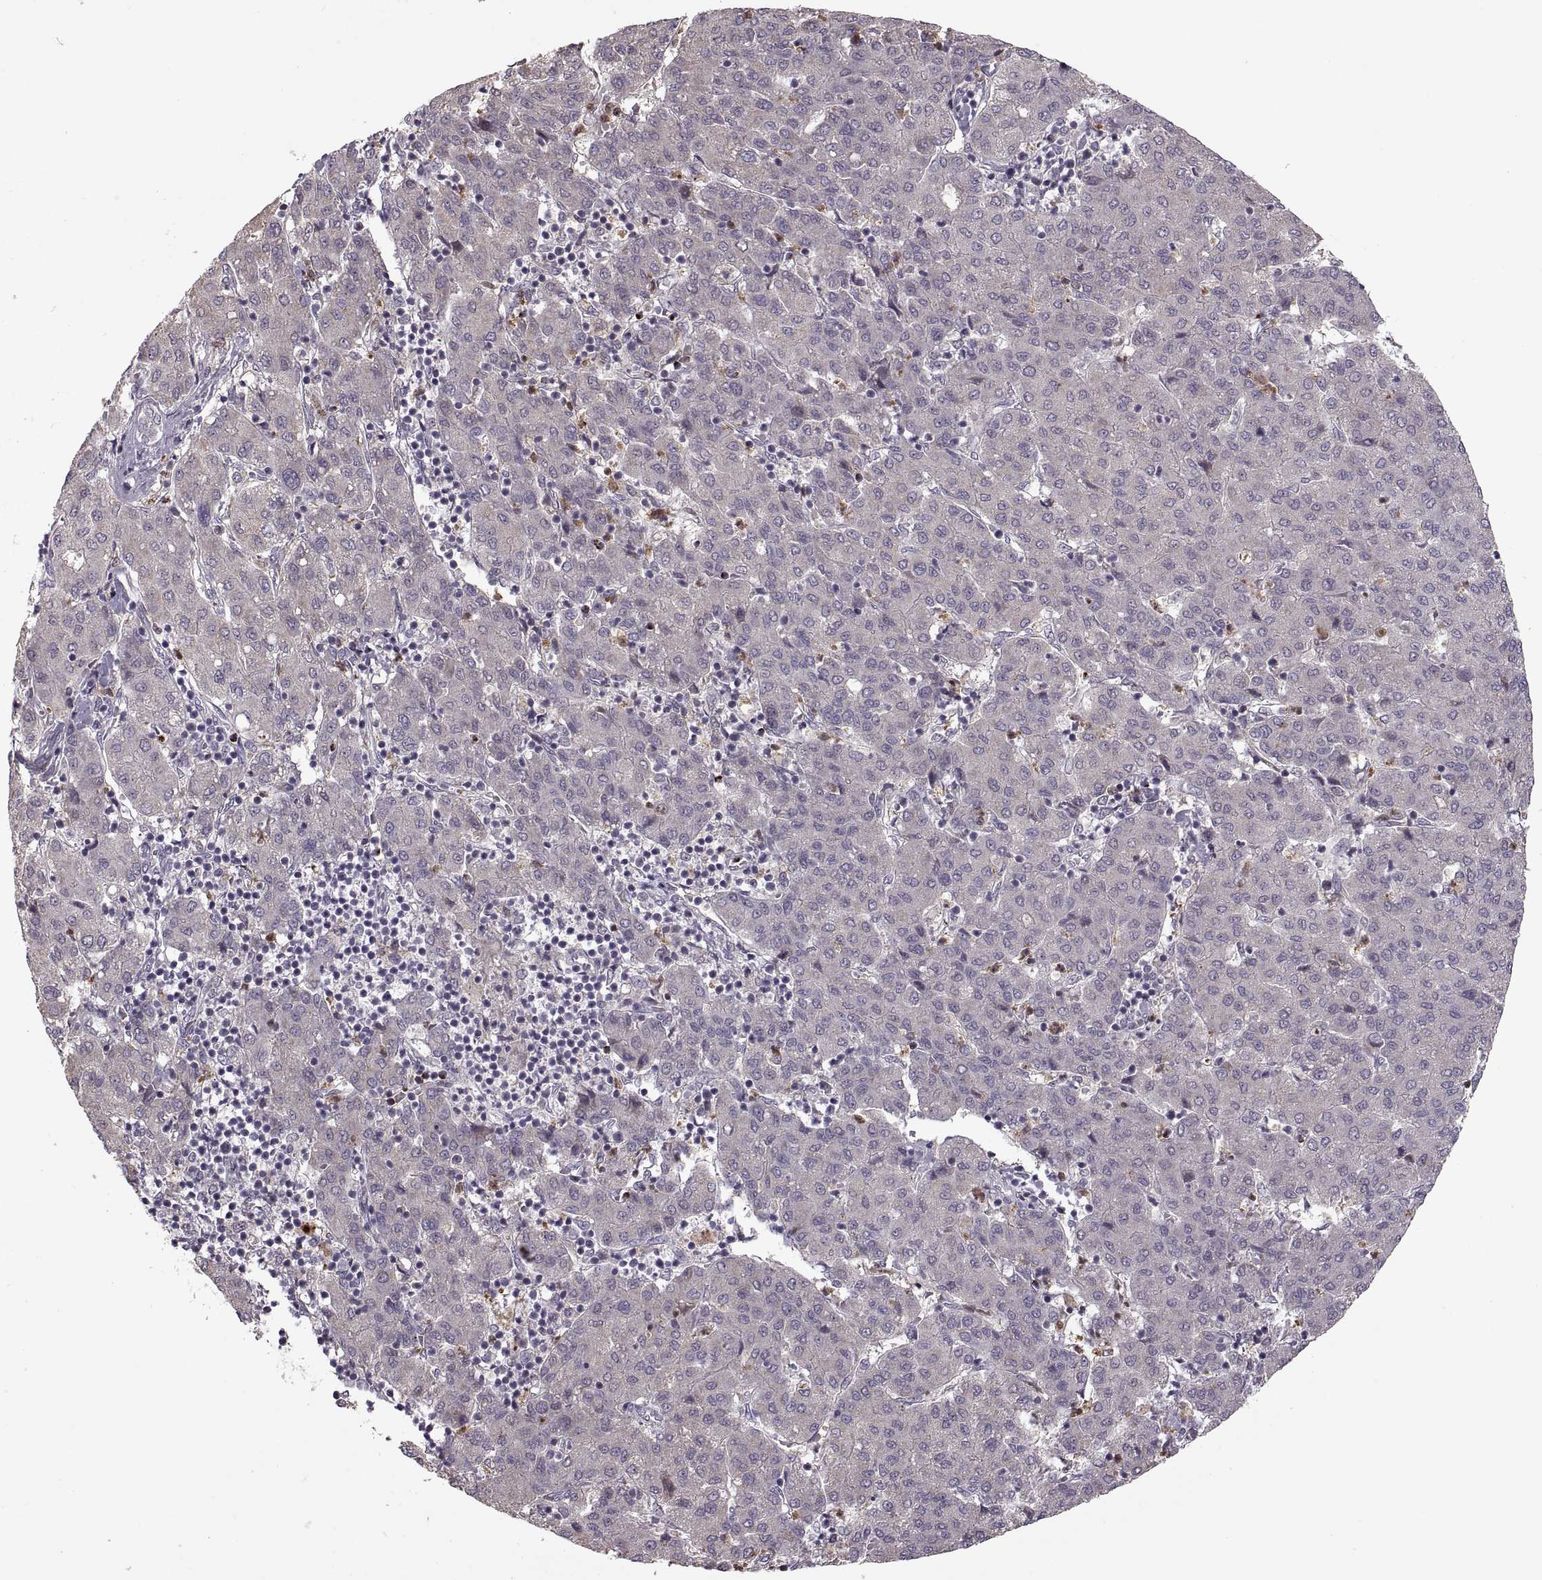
{"staining": {"intensity": "negative", "quantity": "none", "location": "none"}, "tissue": "liver cancer", "cell_type": "Tumor cells", "image_type": "cancer", "snomed": [{"axis": "morphology", "description": "Carcinoma, Hepatocellular, NOS"}, {"axis": "topography", "description": "Liver"}], "caption": "IHC of liver cancer displays no staining in tumor cells.", "gene": "PIERCE1", "patient": {"sex": "male", "age": 65}}